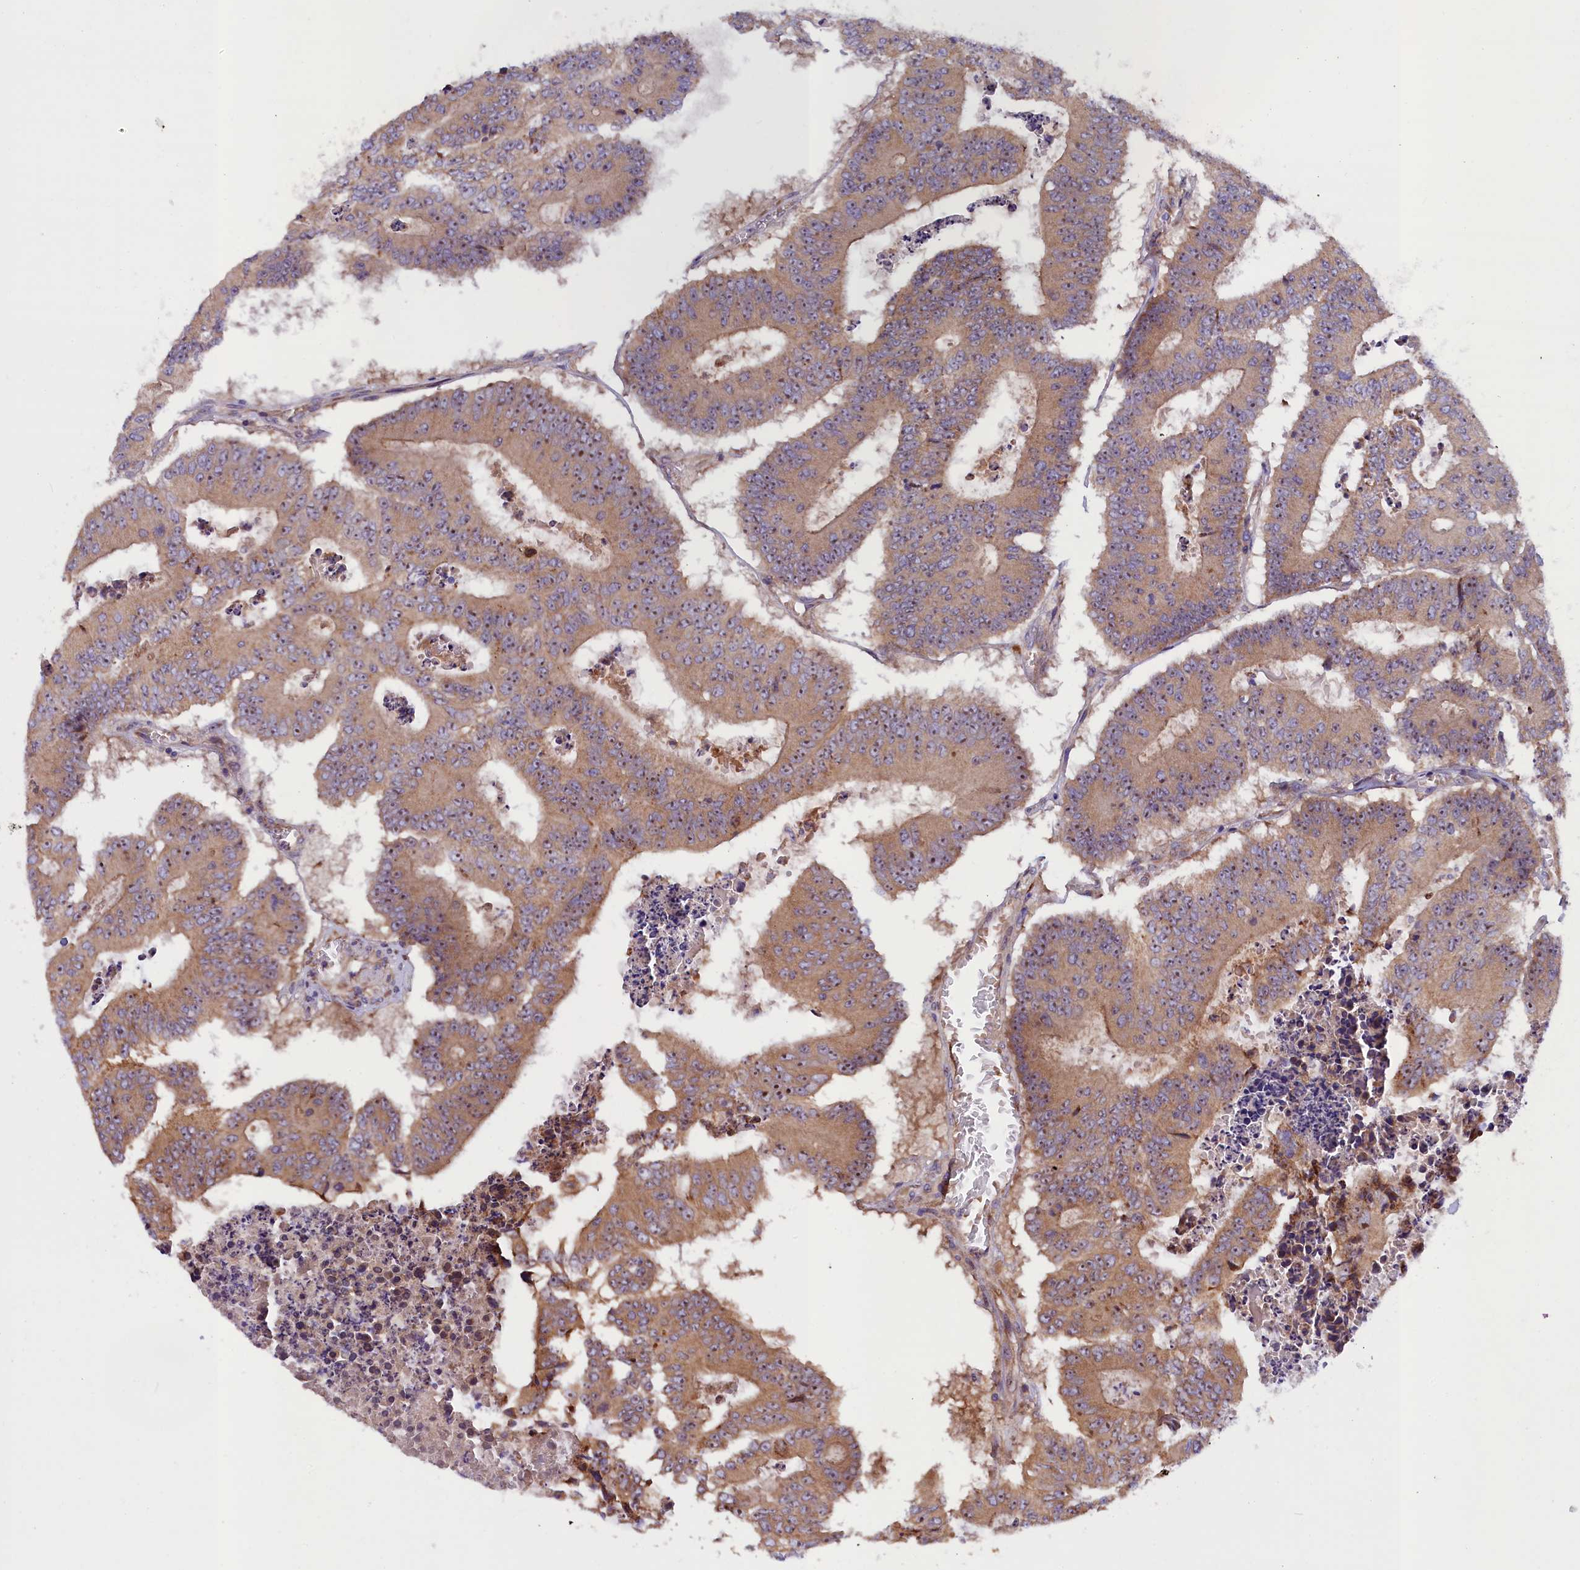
{"staining": {"intensity": "moderate", "quantity": ">75%", "location": "cytoplasmic/membranous,nuclear"}, "tissue": "colorectal cancer", "cell_type": "Tumor cells", "image_type": "cancer", "snomed": [{"axis": "morphology", "description": "Adenocarcinoma, NOS"}, {"axis": "topography", "description": "Colon"}], "caption": "Moderate cytoplasmic/membranous and nuclear staining is seen in about >75% of tumor cells in colorectal cancer (adenocarcinoma).", "gene": "FRY", "patient": {"sex": "male", "age": 87}}